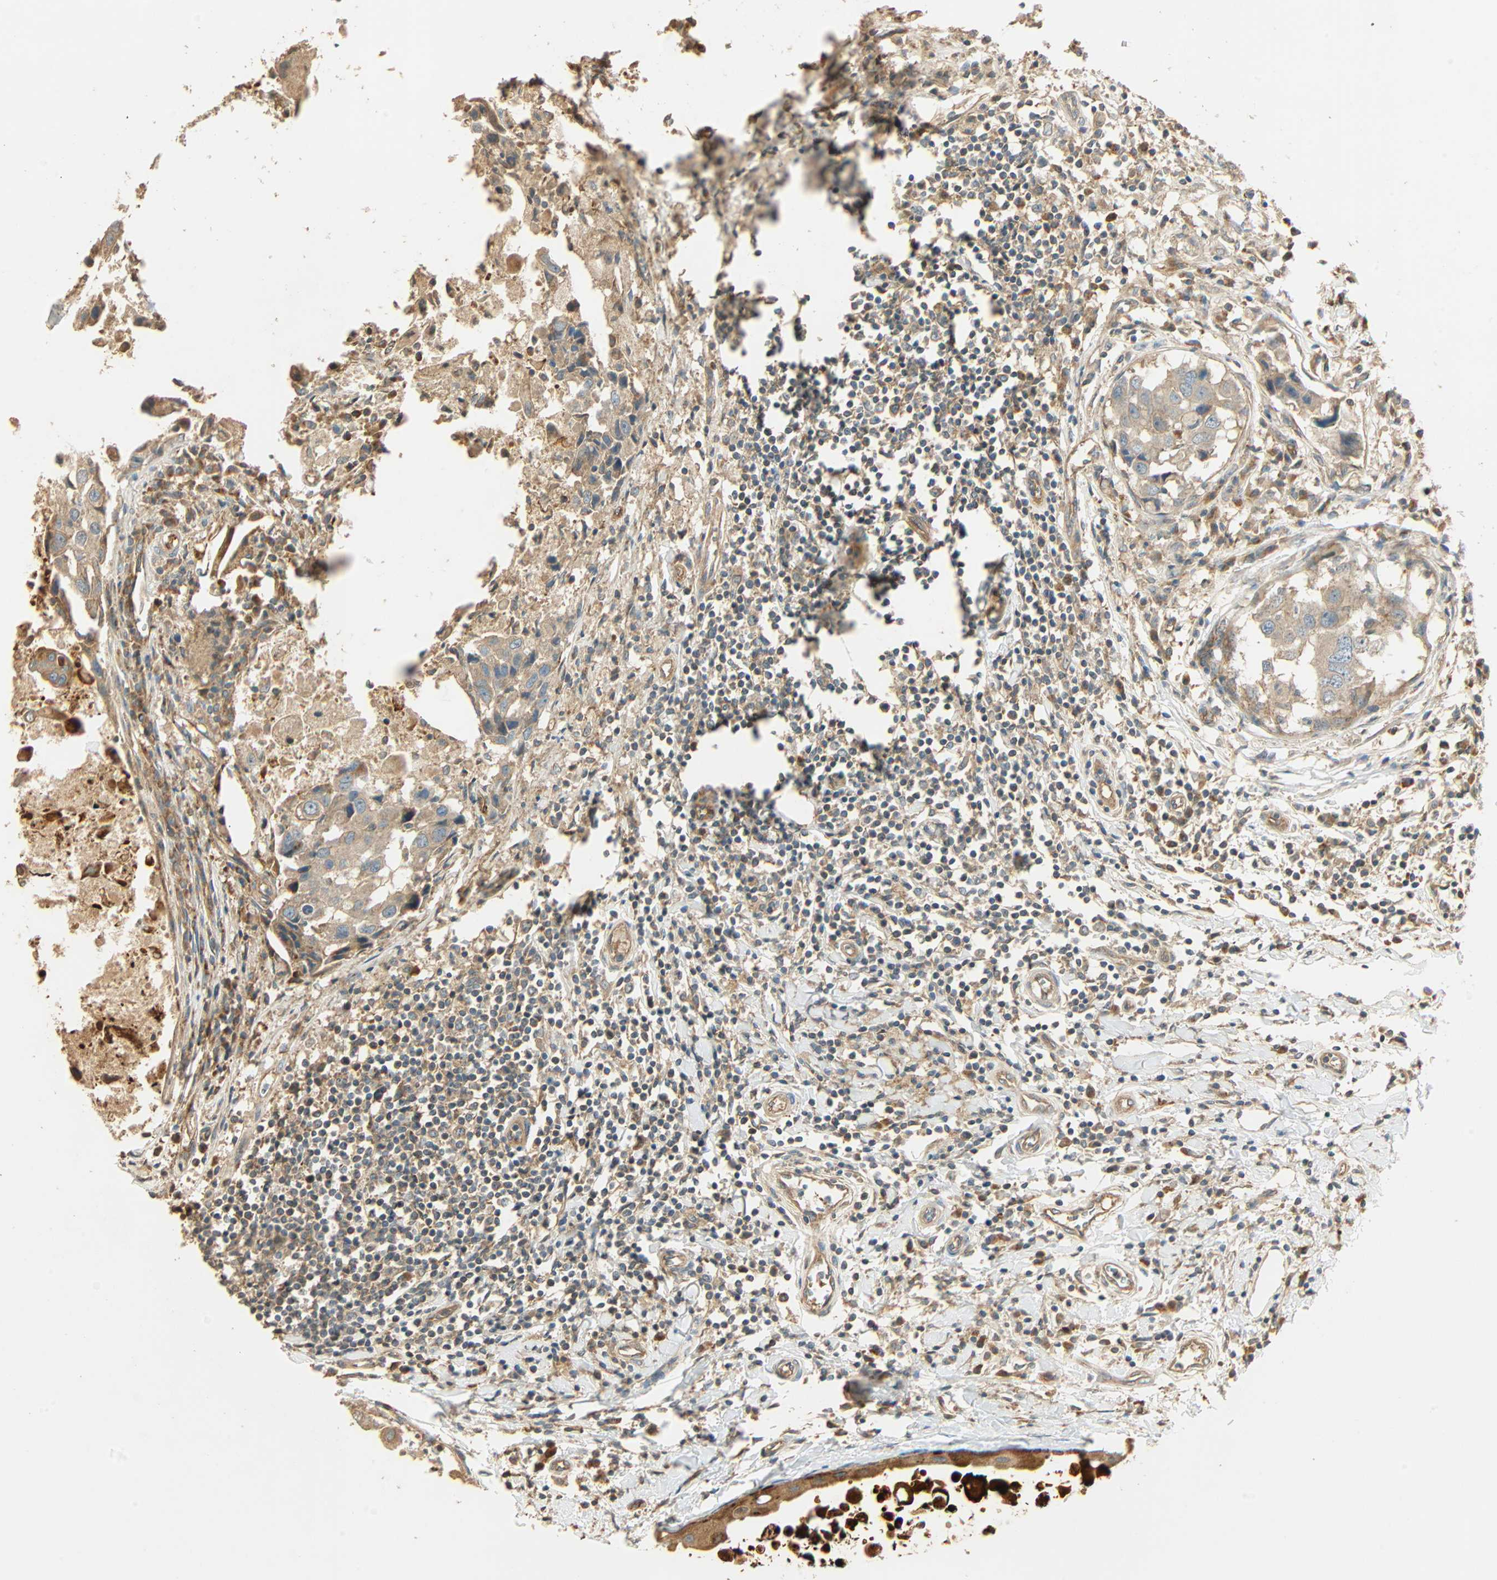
{"staining": {"intensity": "weak", "quantity": ">75%", "location": "cytoplasmic/membranous"}, "tissue": "breast cancer", "cell_type": "Tumor cells", "image_type": "cancer", "snomed": [{"axis": "morphology", "description": "Duct carcinoma"}, {"axis": "topography", "description": "Breast"}], "caption": "Breast cancer (intraductal carcinoma) stained for a protein demonstrates weak cytoplasmic/membranous positivity in tumor cells.", "gene": "GALK1", "patient": {"sex": "female", "age": 27}}